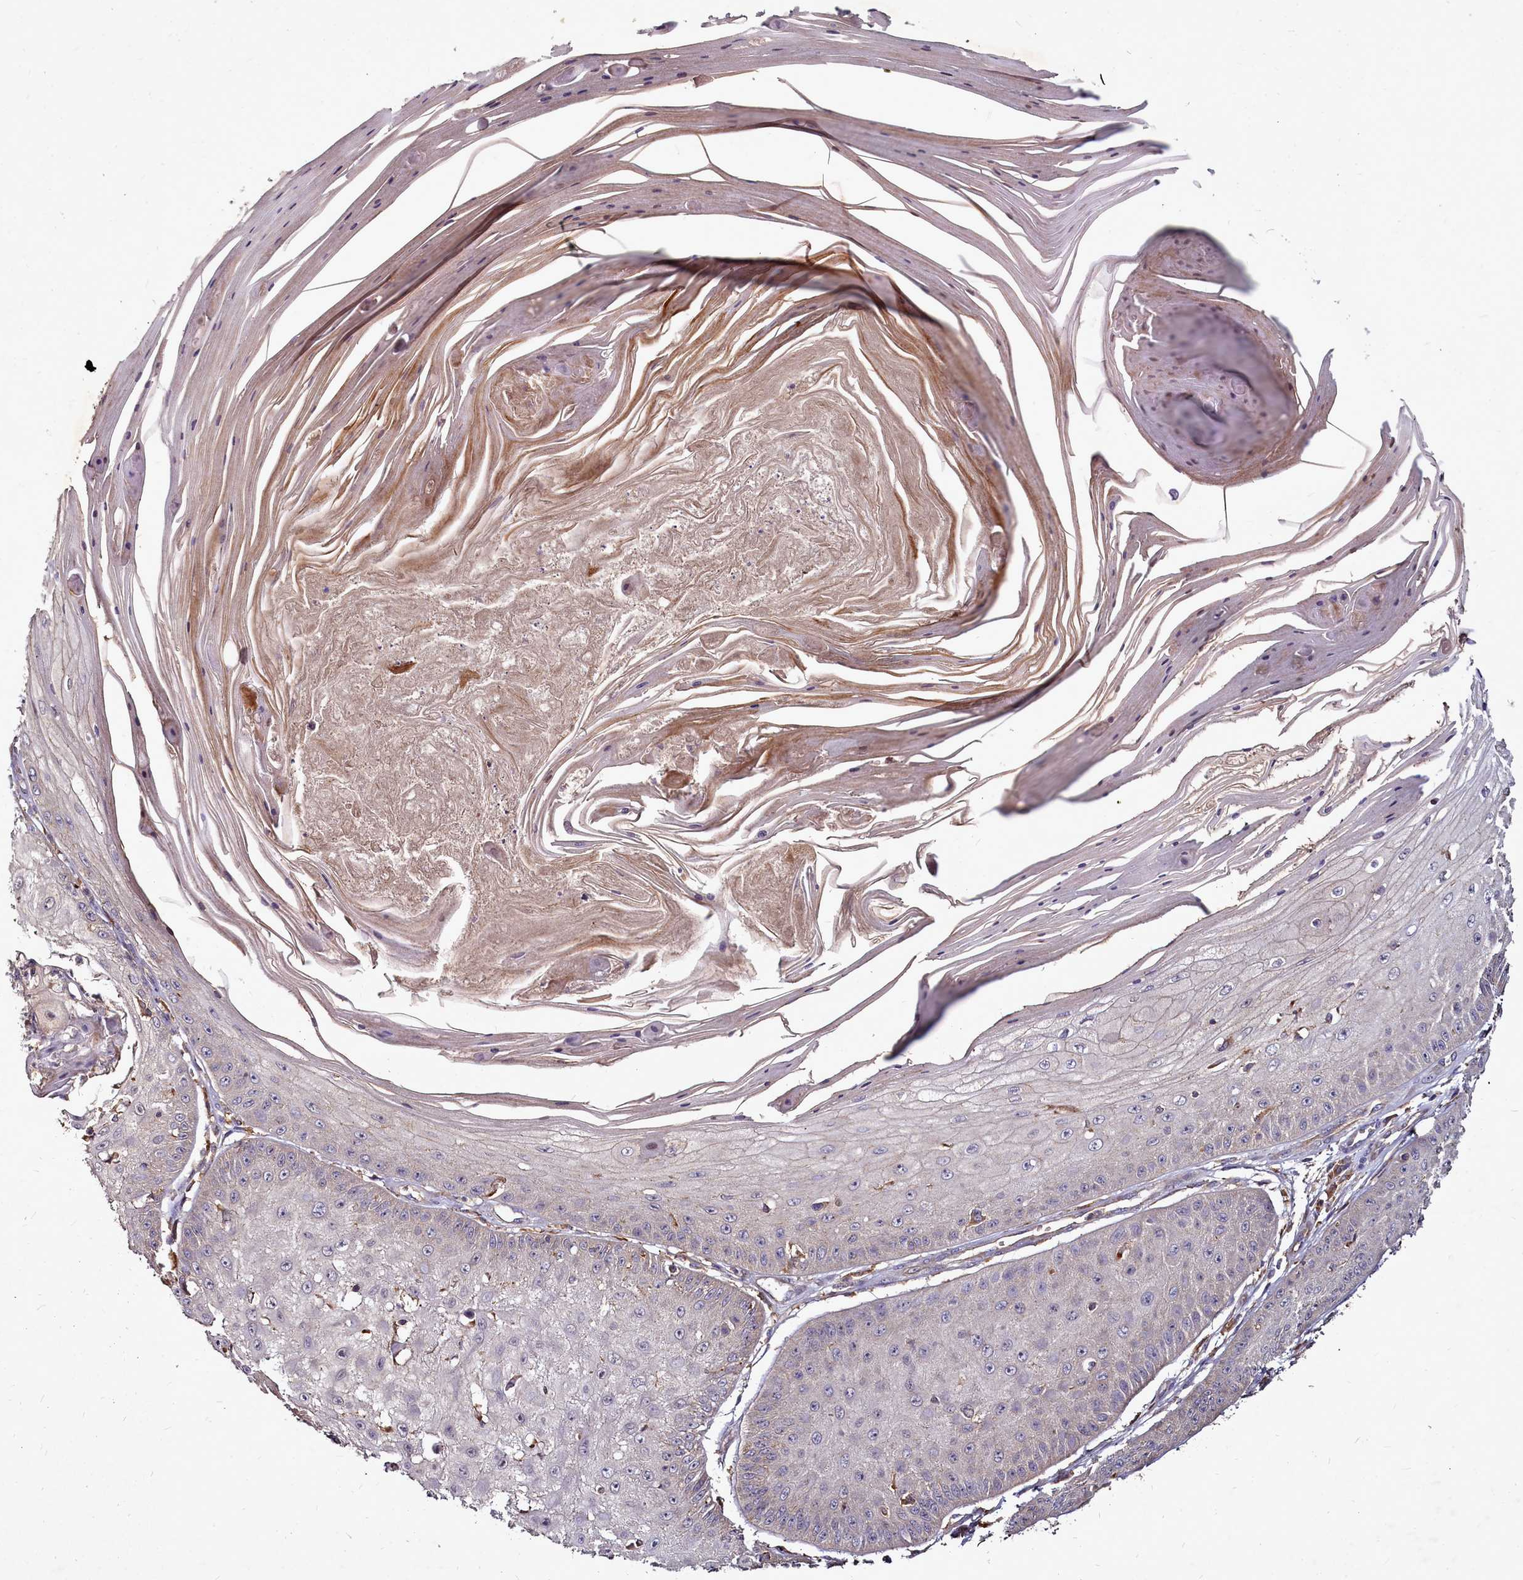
{"staining": {"intensity": "negative", "quantity": "none", "location": "none"}, "tissue": "skin cancer", "cell_type": "Tumor cells", "image_type": "cancer", "snomed": [{"axis": "morphology", "description": "Squamous cell carcinoma, NOS"}, {"axis": "topography", "description": "Skin"}], "caption": "A high-resolution image shows IHC staining of squamous cell carcinoma (skin), which shows no significant staining in tumor cells.", "gene": "NCKAP1L", "patient": {"sex": "male", "age": 70}}